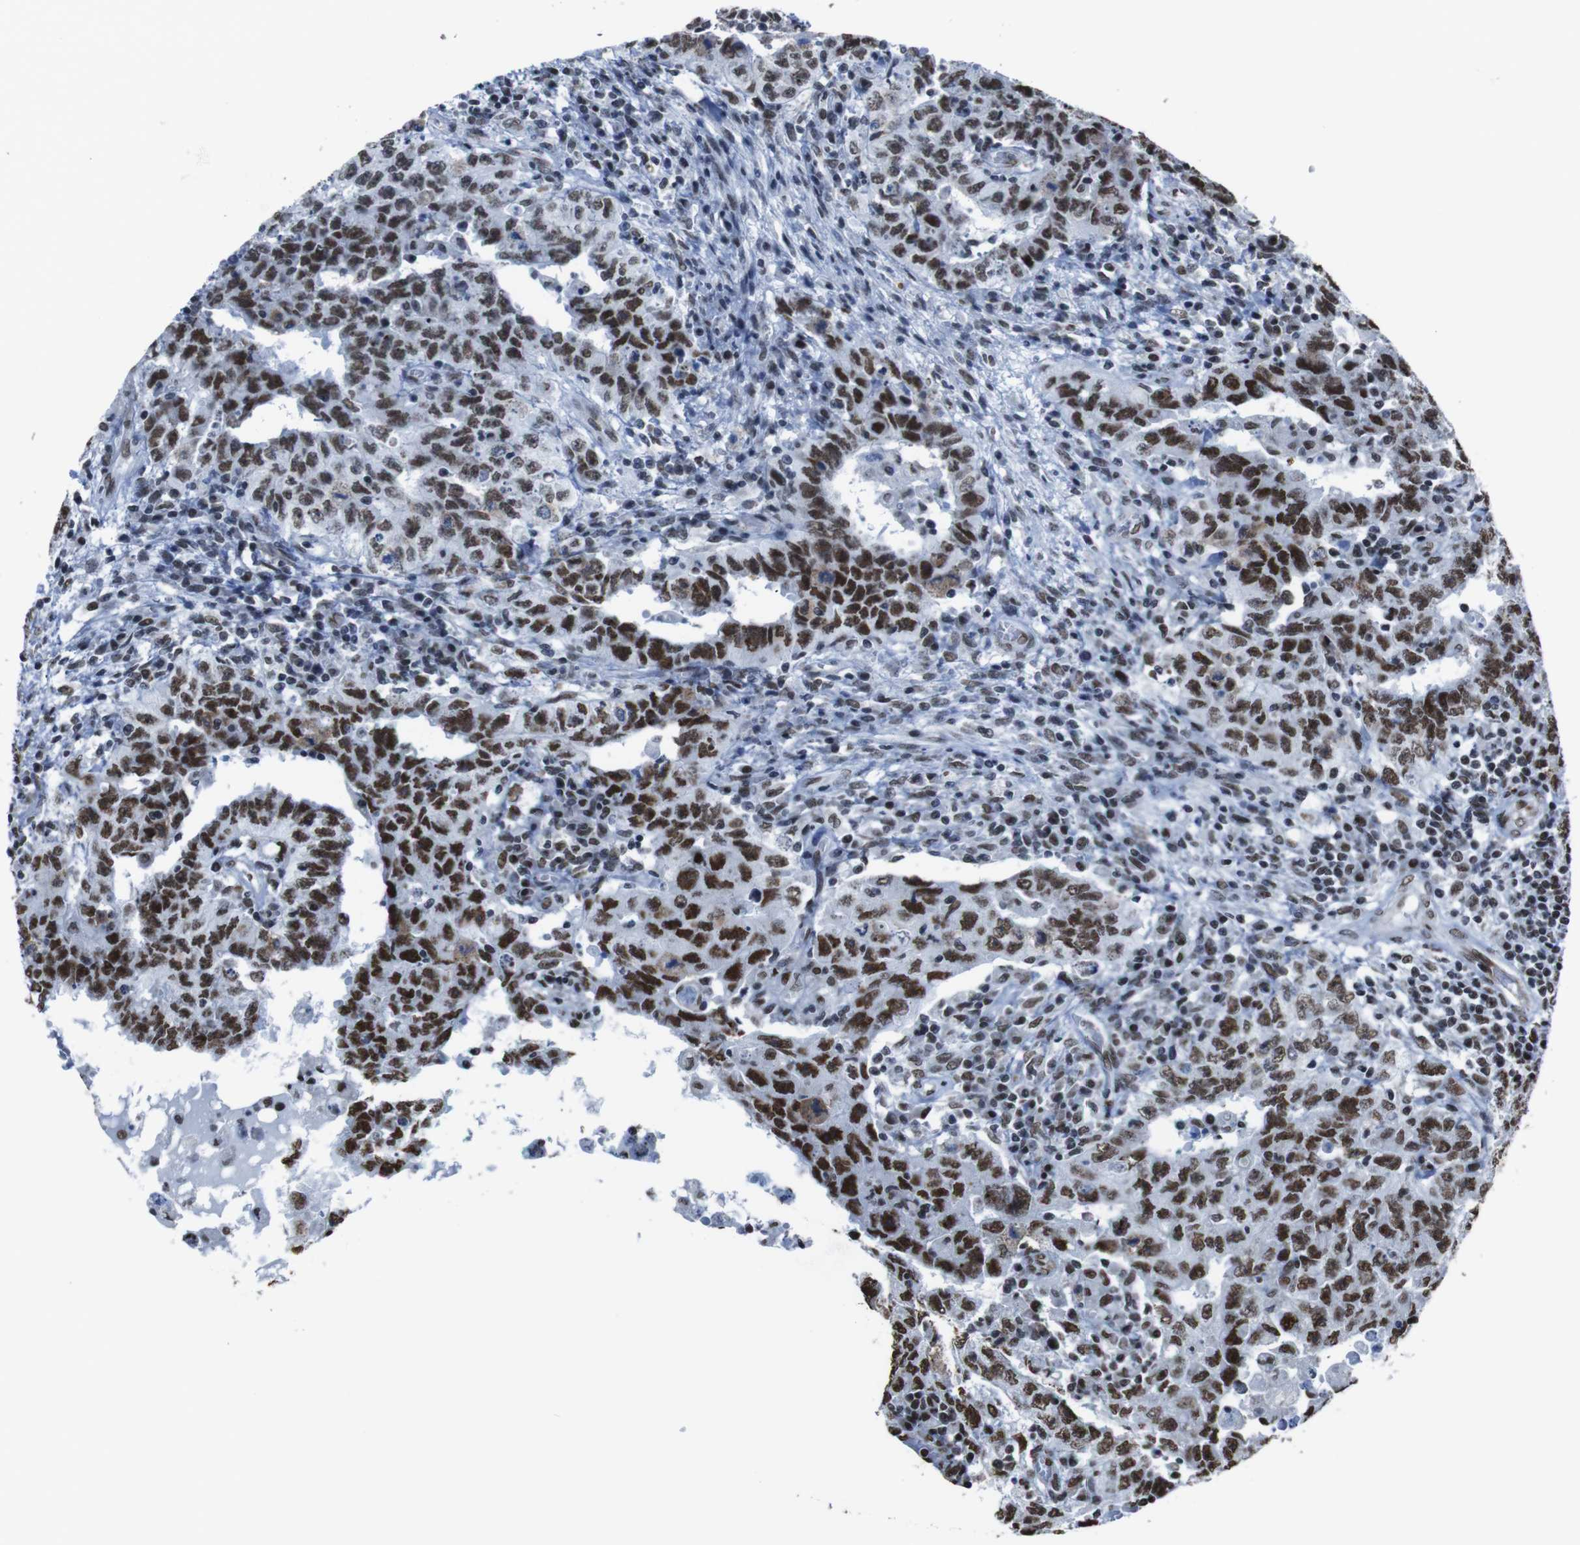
{"staining": {"intensity": "strong", "quantity": ">75%", "location": "nuclear"}, "tissue": "testis cancer", "cell_type": "Tumor cells", "image_type": "cancer", "snomed": [{"axis": "morphology", "description": "Carcinoma, Embryonal, NOS"}, {"axis": "topography", "description": "Testis"}], "caption": "The histopathology image reveals staining of testis embryonal carcinoma, revealing strong nuclear protein staining (brown color) within tumor cells.", "gene": "ROMO1", "patient": {"sex": "male", "age": 26}}